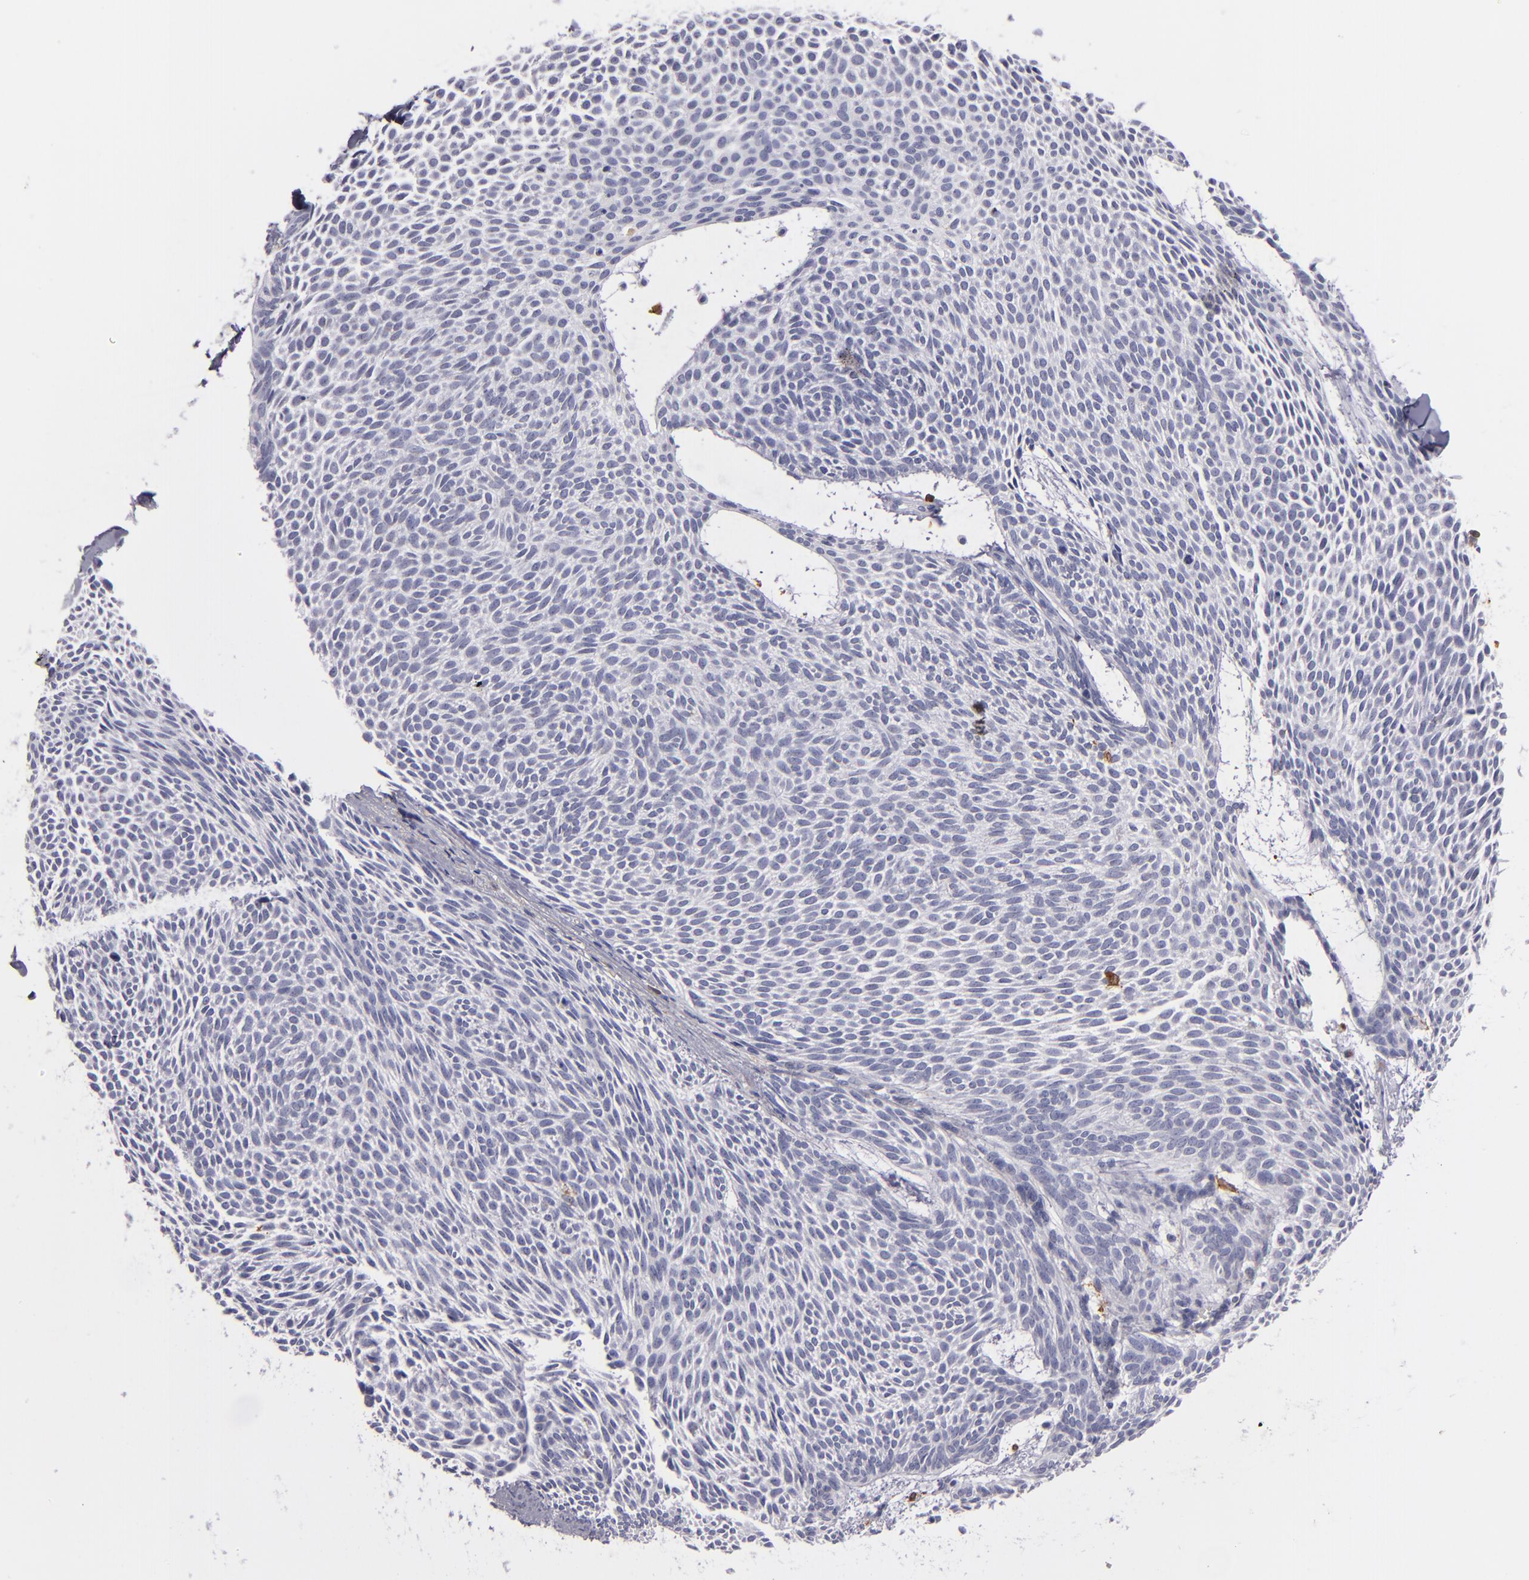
{"staining": {"intensity": "negative", "quantity": "none", "location": "none"}, "tissue": "skin cancer", "cell_type": "Tumor cells", "image_type": "cancer", "snomed": [{"axis": "morphology", "description": "Basal cell carcinoma"}, {"axis": "topography", "description": "Skin"}], "caption": "This is an IHC image of human skin cancer. There is no positivity in tumor cells.", "gene": "CD74", "patient": {"sex": "male", "age": 84}}